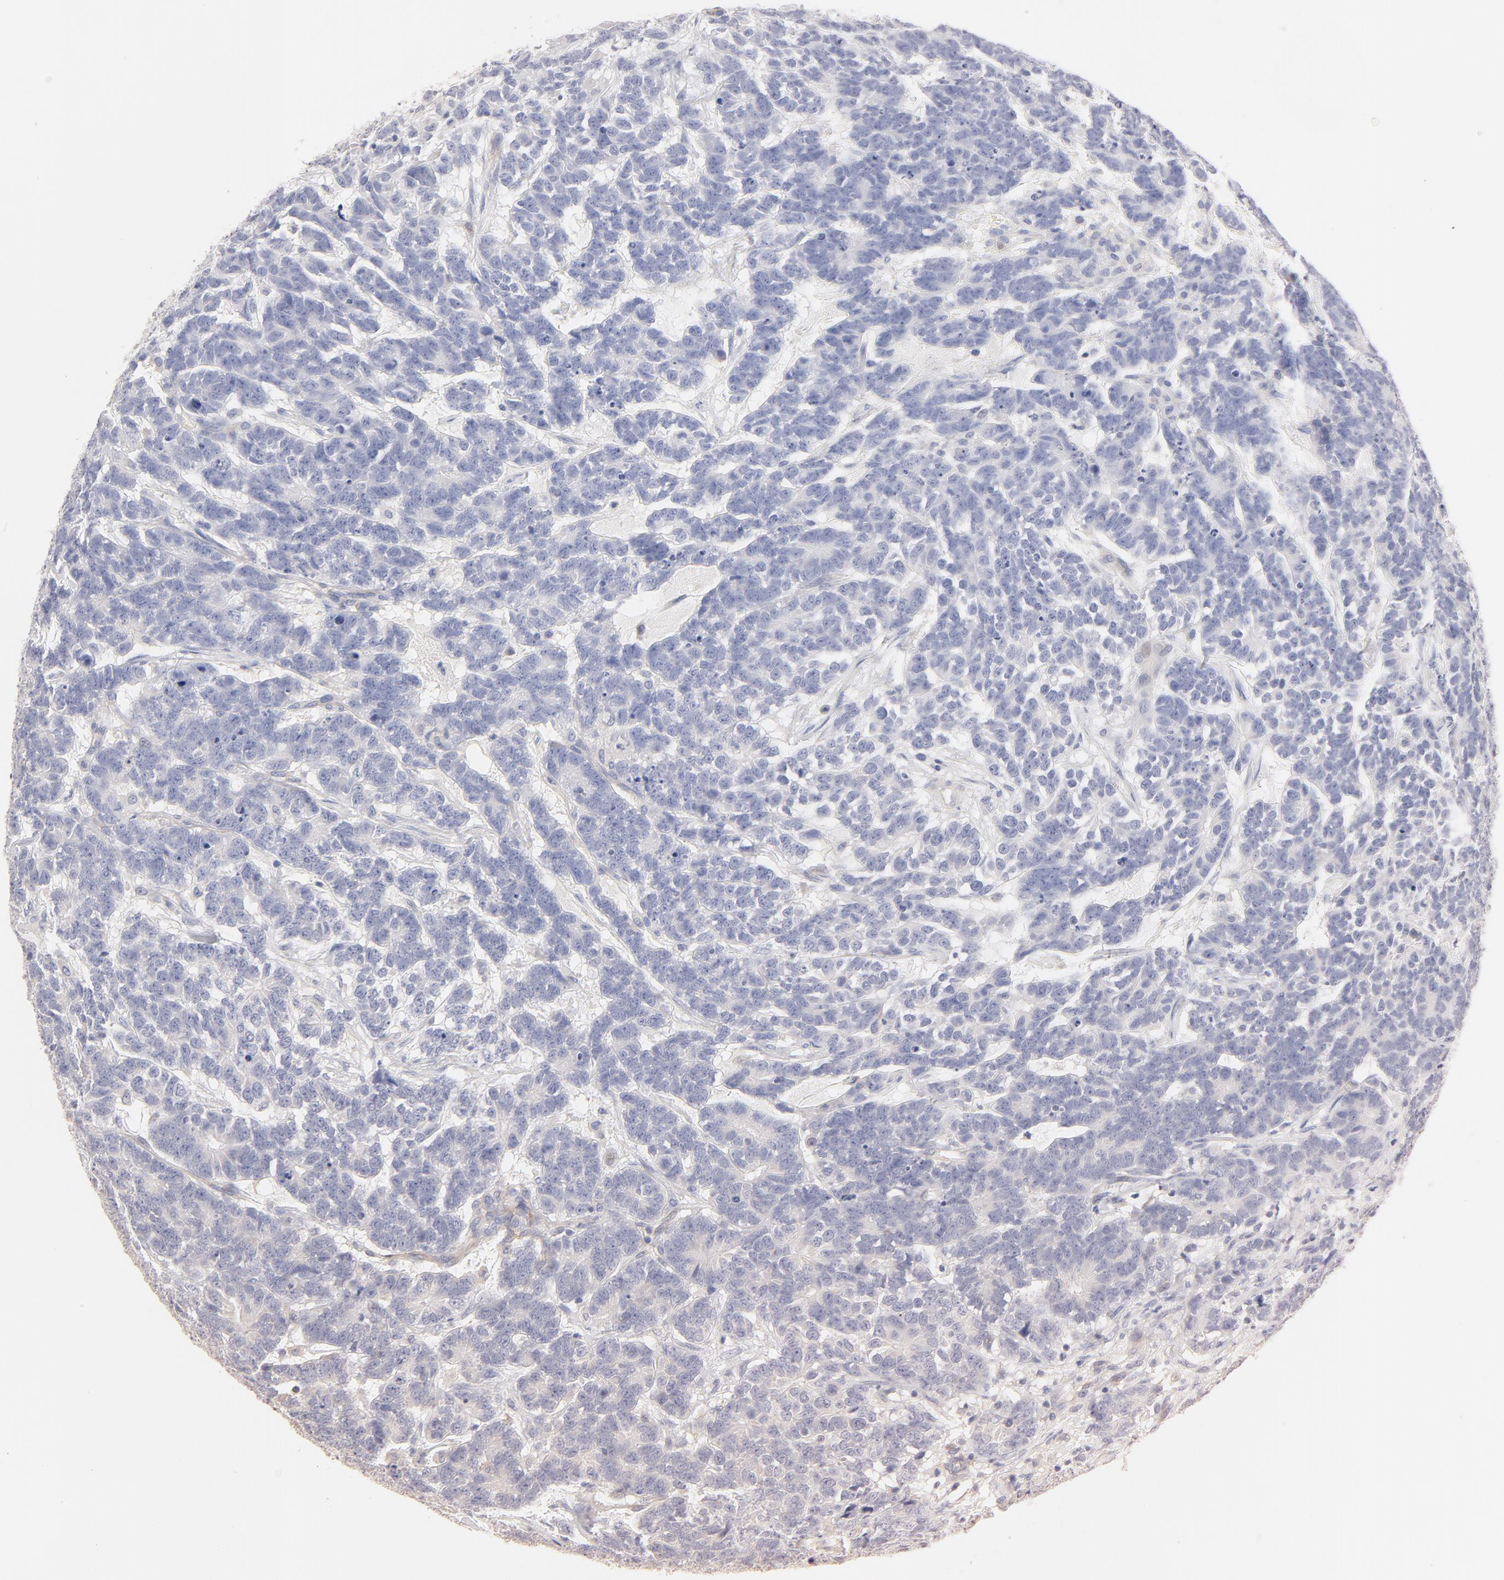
{"staining": {"intensity": "negative", "quantity": "none", "location": "none"}, "tissue": "testis cancer", "cell_type": "Tumor cells", "image_type": "cancer", "snomed": [{"axis": "morphology", "description": "Carcinoma, Embryonal, NOS"}, {"axis": "topography", "description": "Testis"}], "caption": "The micrograph exhibits no staining of tumor cells in testis cancer (embryonal carcinoma). The staining was performed using DAB to visualize the protein expression in brown, while the nuclei were stained in blue with hematoxylin (Magnification: 20x).", "gene": "ITGA8", "patient": {"sex": "male", "age": 26}}